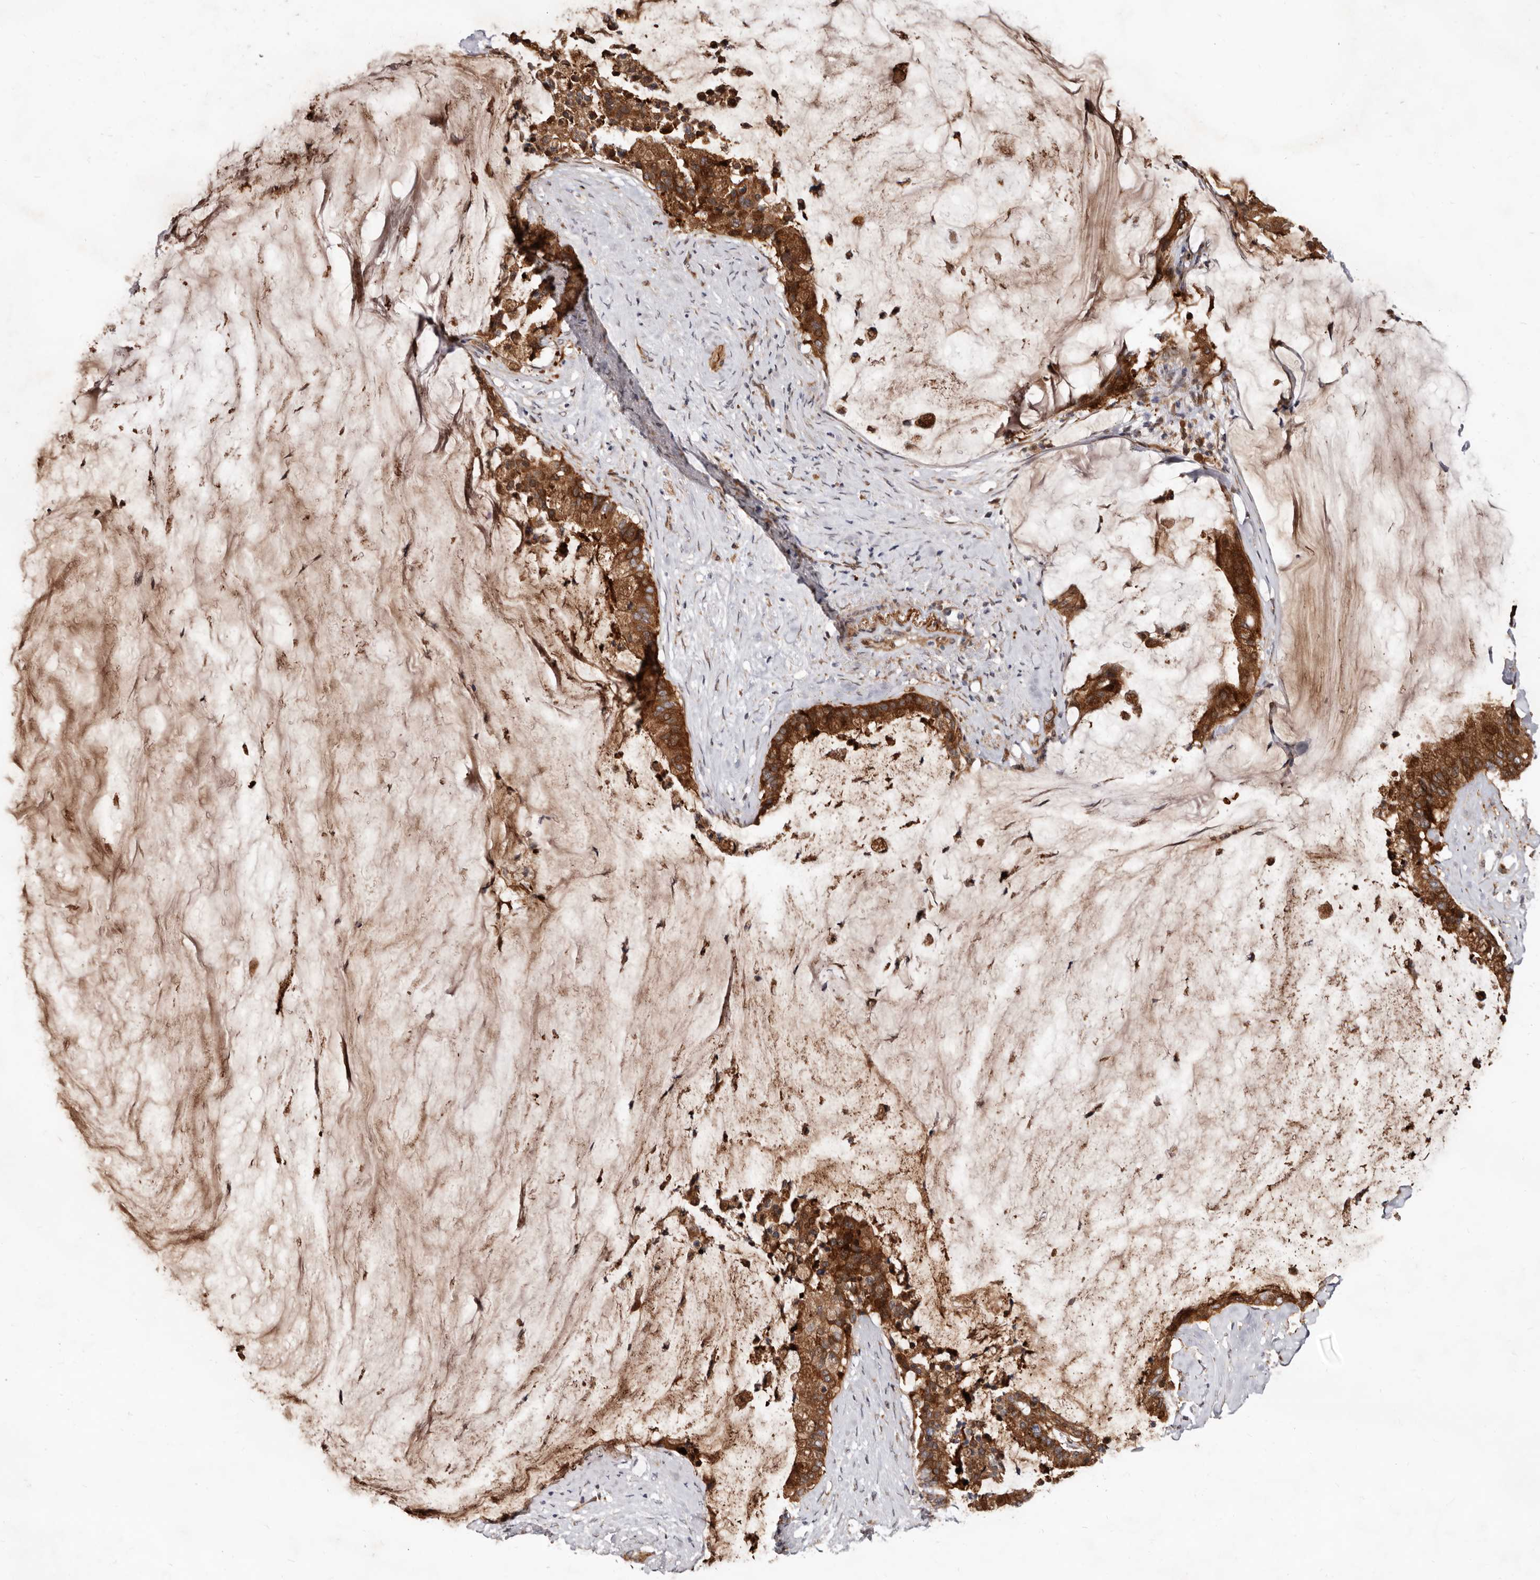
{"staining": {"intensity": "strong", "quantity": ">75%", "location": "cytoplasmic/membranous"}, "tissue": "pancreatic cancer", "cell_type": "Tumor cells", "image_type": "cancer", "snomed": [{"axis": "morphology", "description": "Adenocarcinoma, NOS"}, {"axis": "topography", "description": "Pancreas"}], "caption": "Protein analysis of pancreatic adenocarcinoma tissue reveals strong cytoplasmic/membranous expression in approximately >75% of tumor cells.", "gene": "WEE2", "patient": {"sex": "male", "age": 41}}